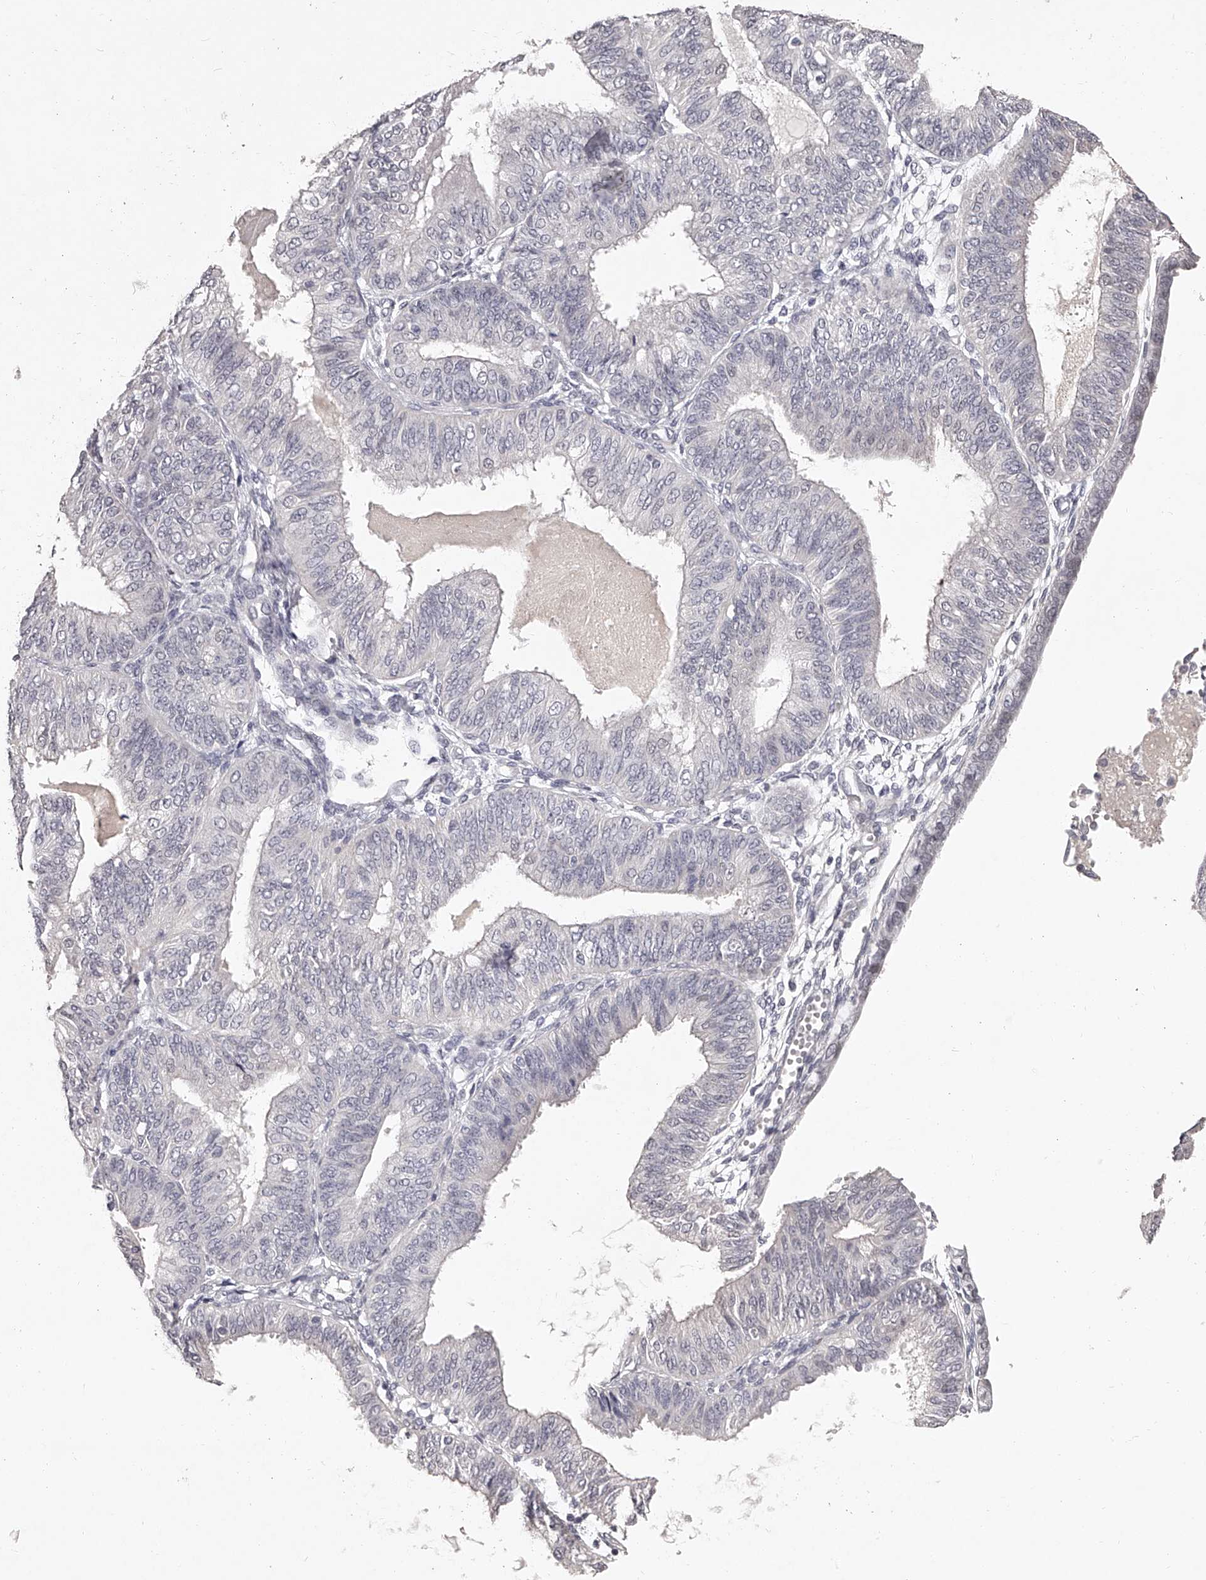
{"staining": {"intensity": "negative", "quantity": "none", "location": "none"}, "tissue": "endometrial cancer", "cell_type": "Tumor cells", "image_type": "cancer", "snomed": [{"axis": "morphology", "description": "Adenocarcinoma, NOS"}, {"axis": "topography", "description": "Endometrium"}], "caption": "Immunohistochemistry (IHC) photomicrograph of neoplastic tissue: endometrial adenocarcinoma stained with DAB (3,3'-diaminobenzidine) shows no significant protein positivity in tumor cells. The staining is performed using DAB brown chromogen with nuclei counter-stained in using hematoxylin.", "gene": "NT5DC1", "patient": {"sex": "female", "age": 58}}